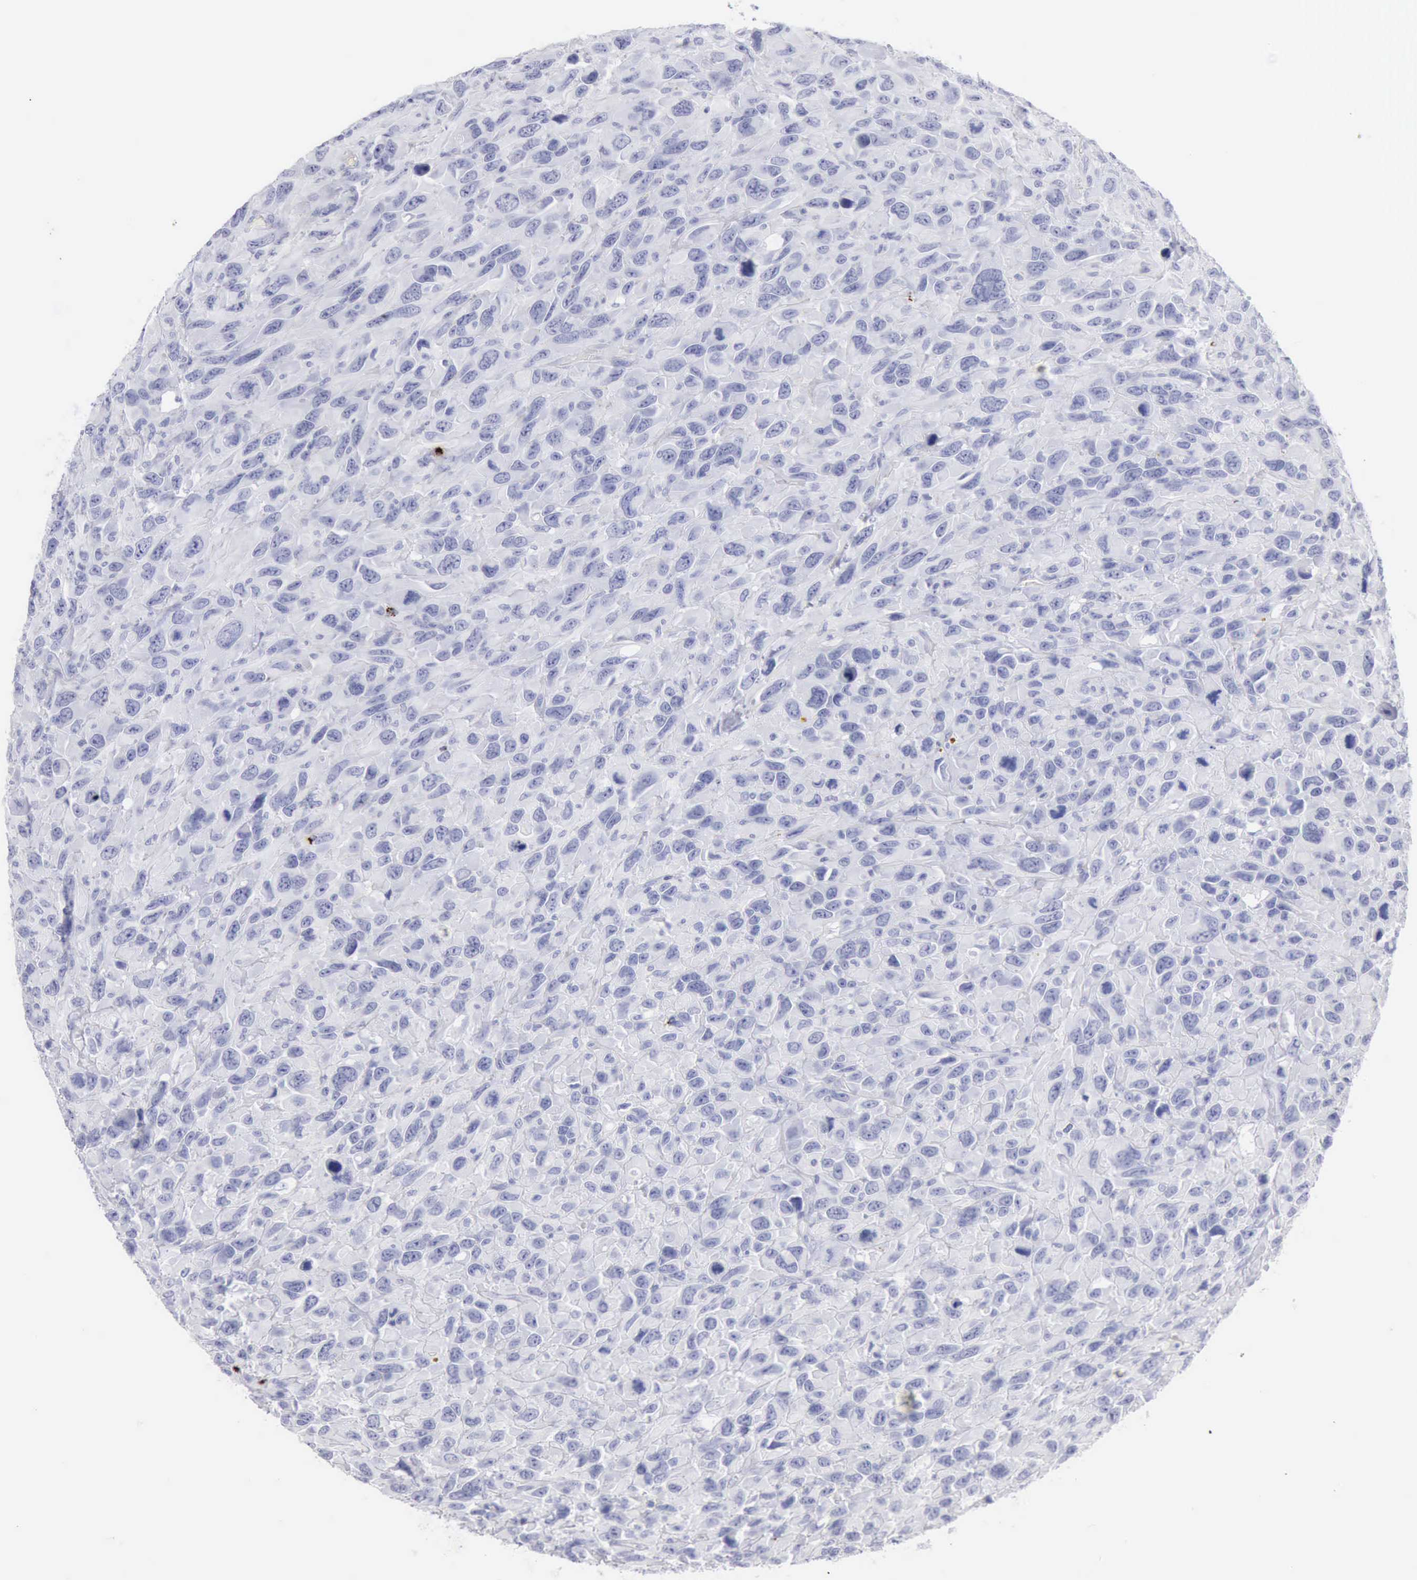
{"staining": {"intensity": "negative", "quantity": "none", "location": "none"}, "tissue": "renal cancer", "cell_type": "Tumor cells", "image_type": "cancer", "snomed": [{"axis": "morphology", "description": "Adenocarcinoma, NOS"}, {"axis": "topography", "description": "Kidney"}], "caption": "An image of human adenocarcinoma (renal) is negative for staining in tumor cells. (IHC, brightfield microscopy, high magnification).", "gene": "GZMB", "patient": {"sex": "male", "age": 79}}